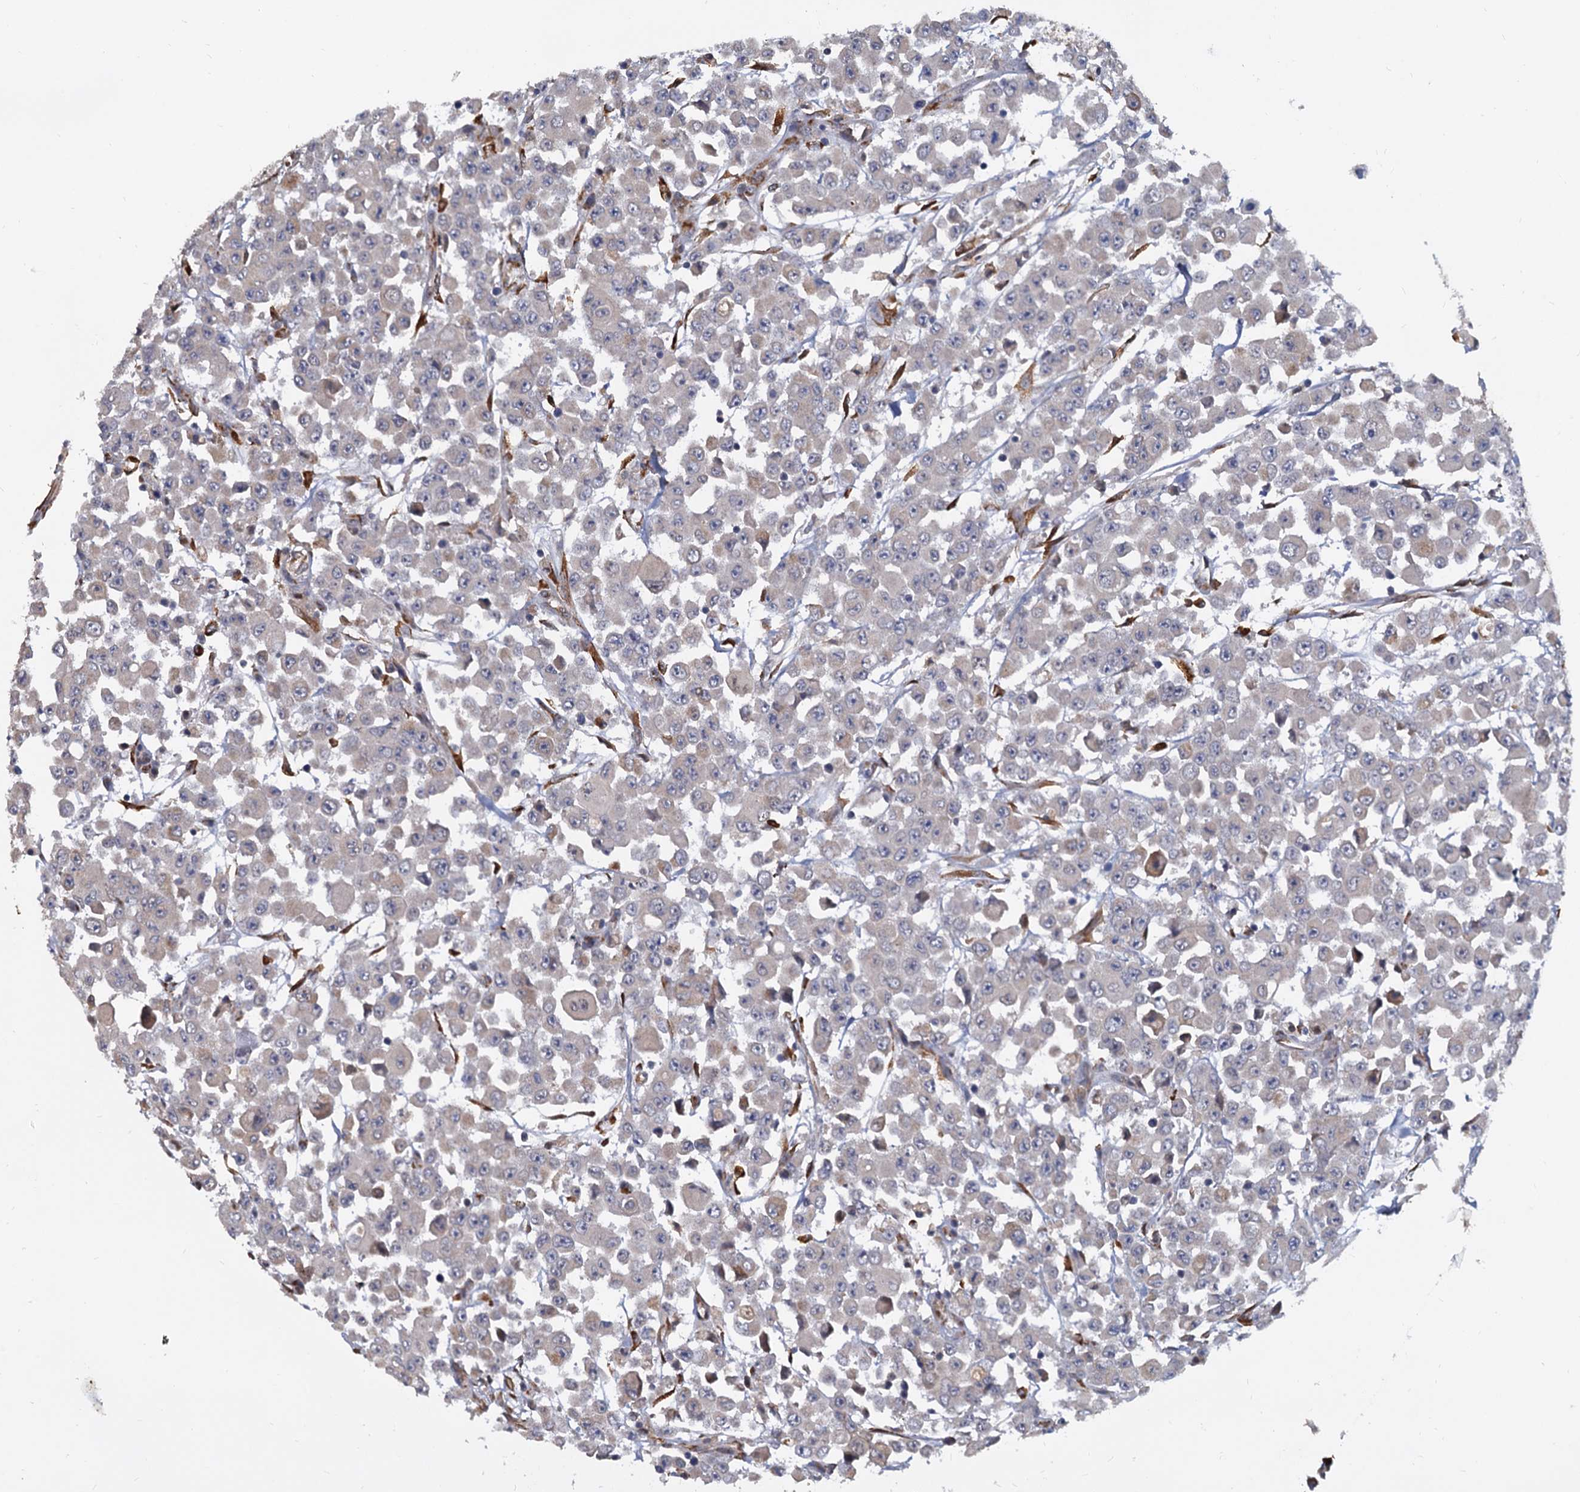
{"staining": {"intensity": "weak", "quantity": "<25%", "location": "cytoplasmic/membranous"}, "tissue": "colorectal cancer", "cell_type": "Tumor cells", "image_type": "cancer", "snomed": [{"axis": "morphology", "description": "Adenocarcinoma, NOS"}, {"axis": "topography", "description": "Colon"}], "caption": "This is an immunohistochemistry (IHC) photomicrograph of human colorectal cancer. There is no staining in tumor cells.", "gene": "LRRC51", "patient": {"sex": "male", "age": 51}}